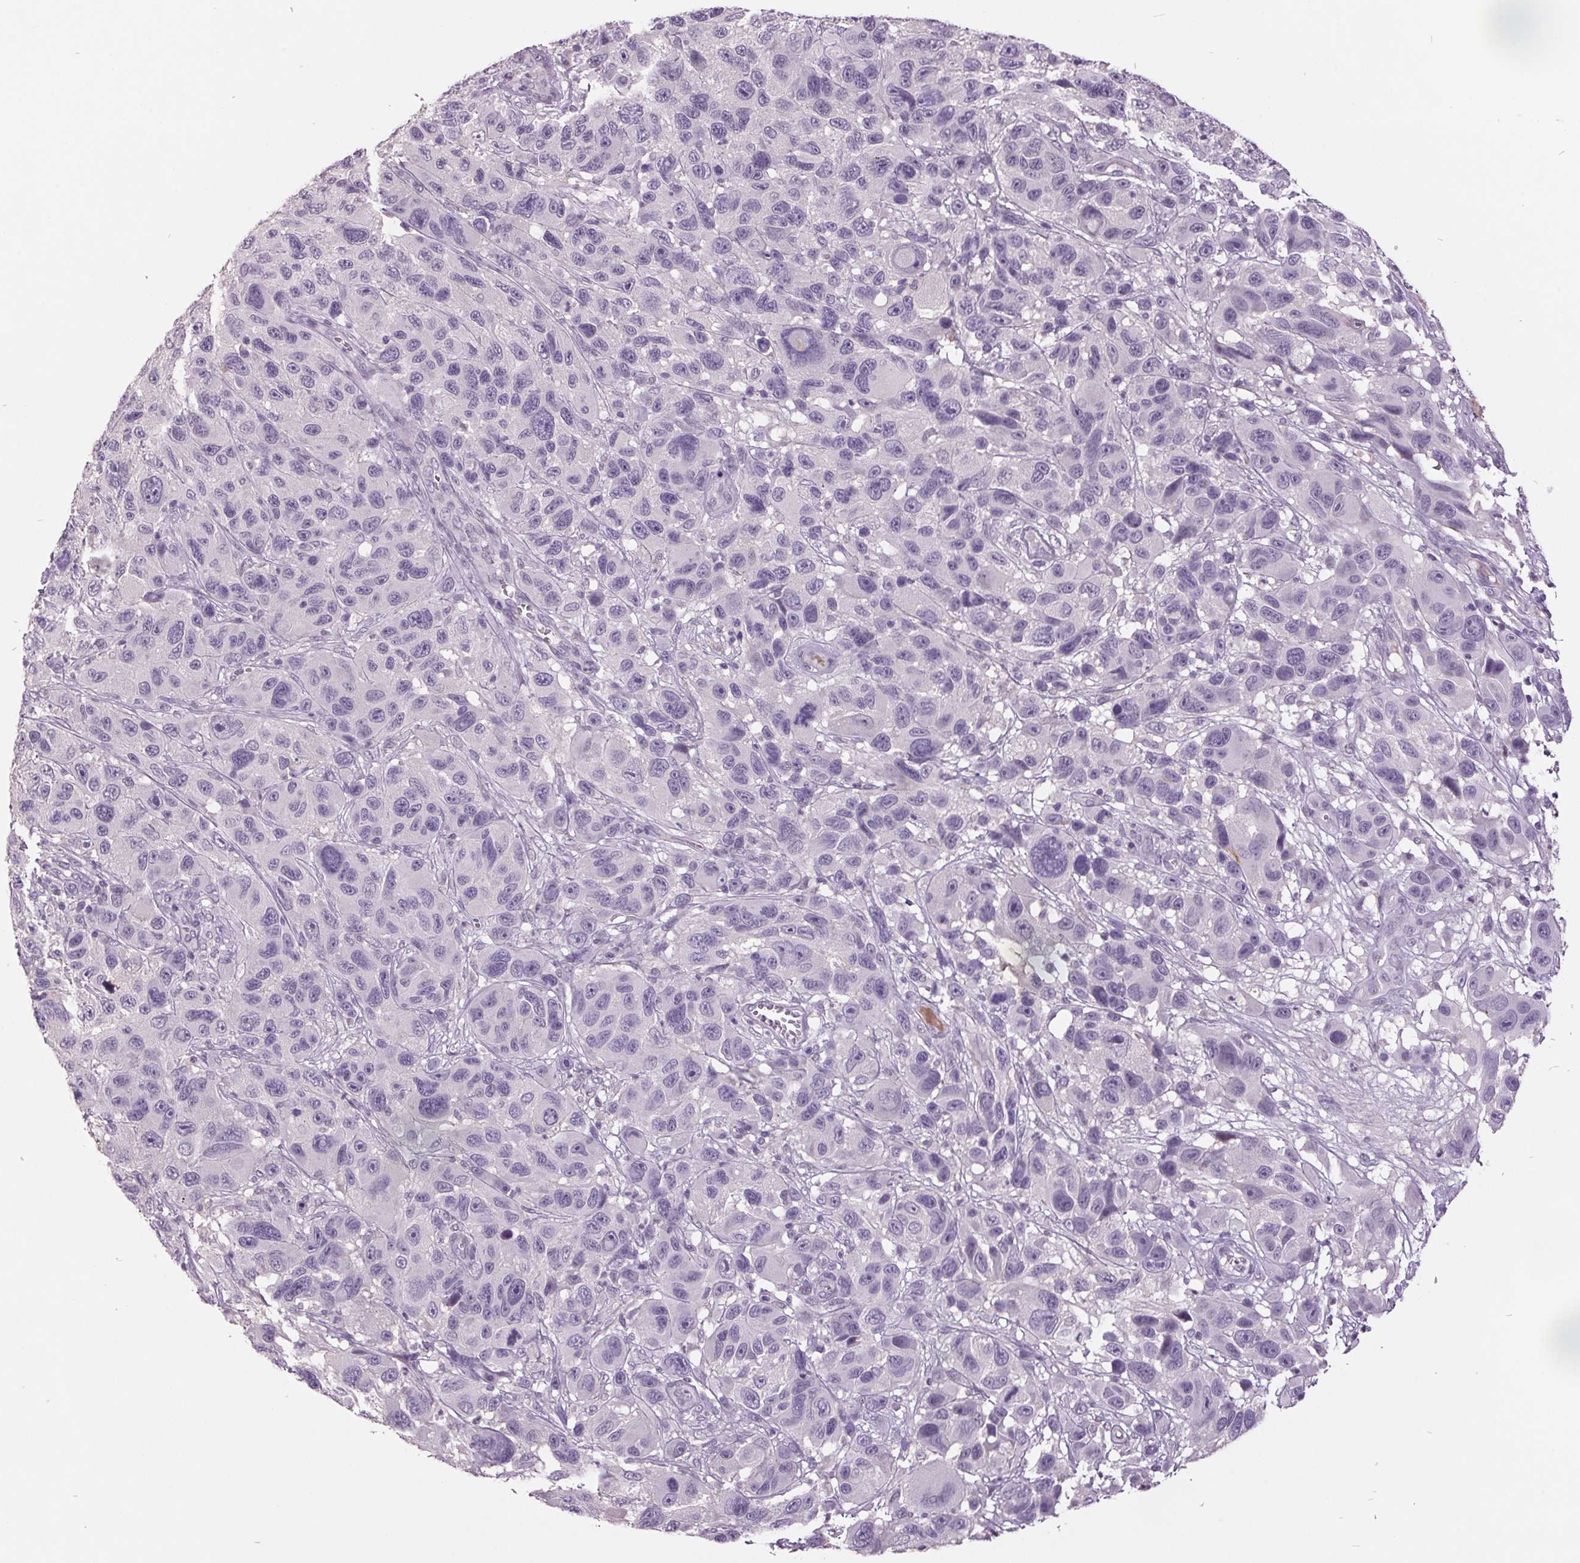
{"staining": {"intensity": "negative", "quantity": "none", "location": "none"}, "tissue": "melanoma", "cell_type": "Tumor cells", "image_type": "cancer", "snomed": [{"axis": "morphology", "description": "Malignant melanoma, NOS"}, {"axis": "topography", "description": "Skin"}], "caption": "The IHC image has no significant staining in tumor cells of malignant melanoma tissue.", "gene": "C2orf16", "patient": {"sex": "male", "age": 53}}